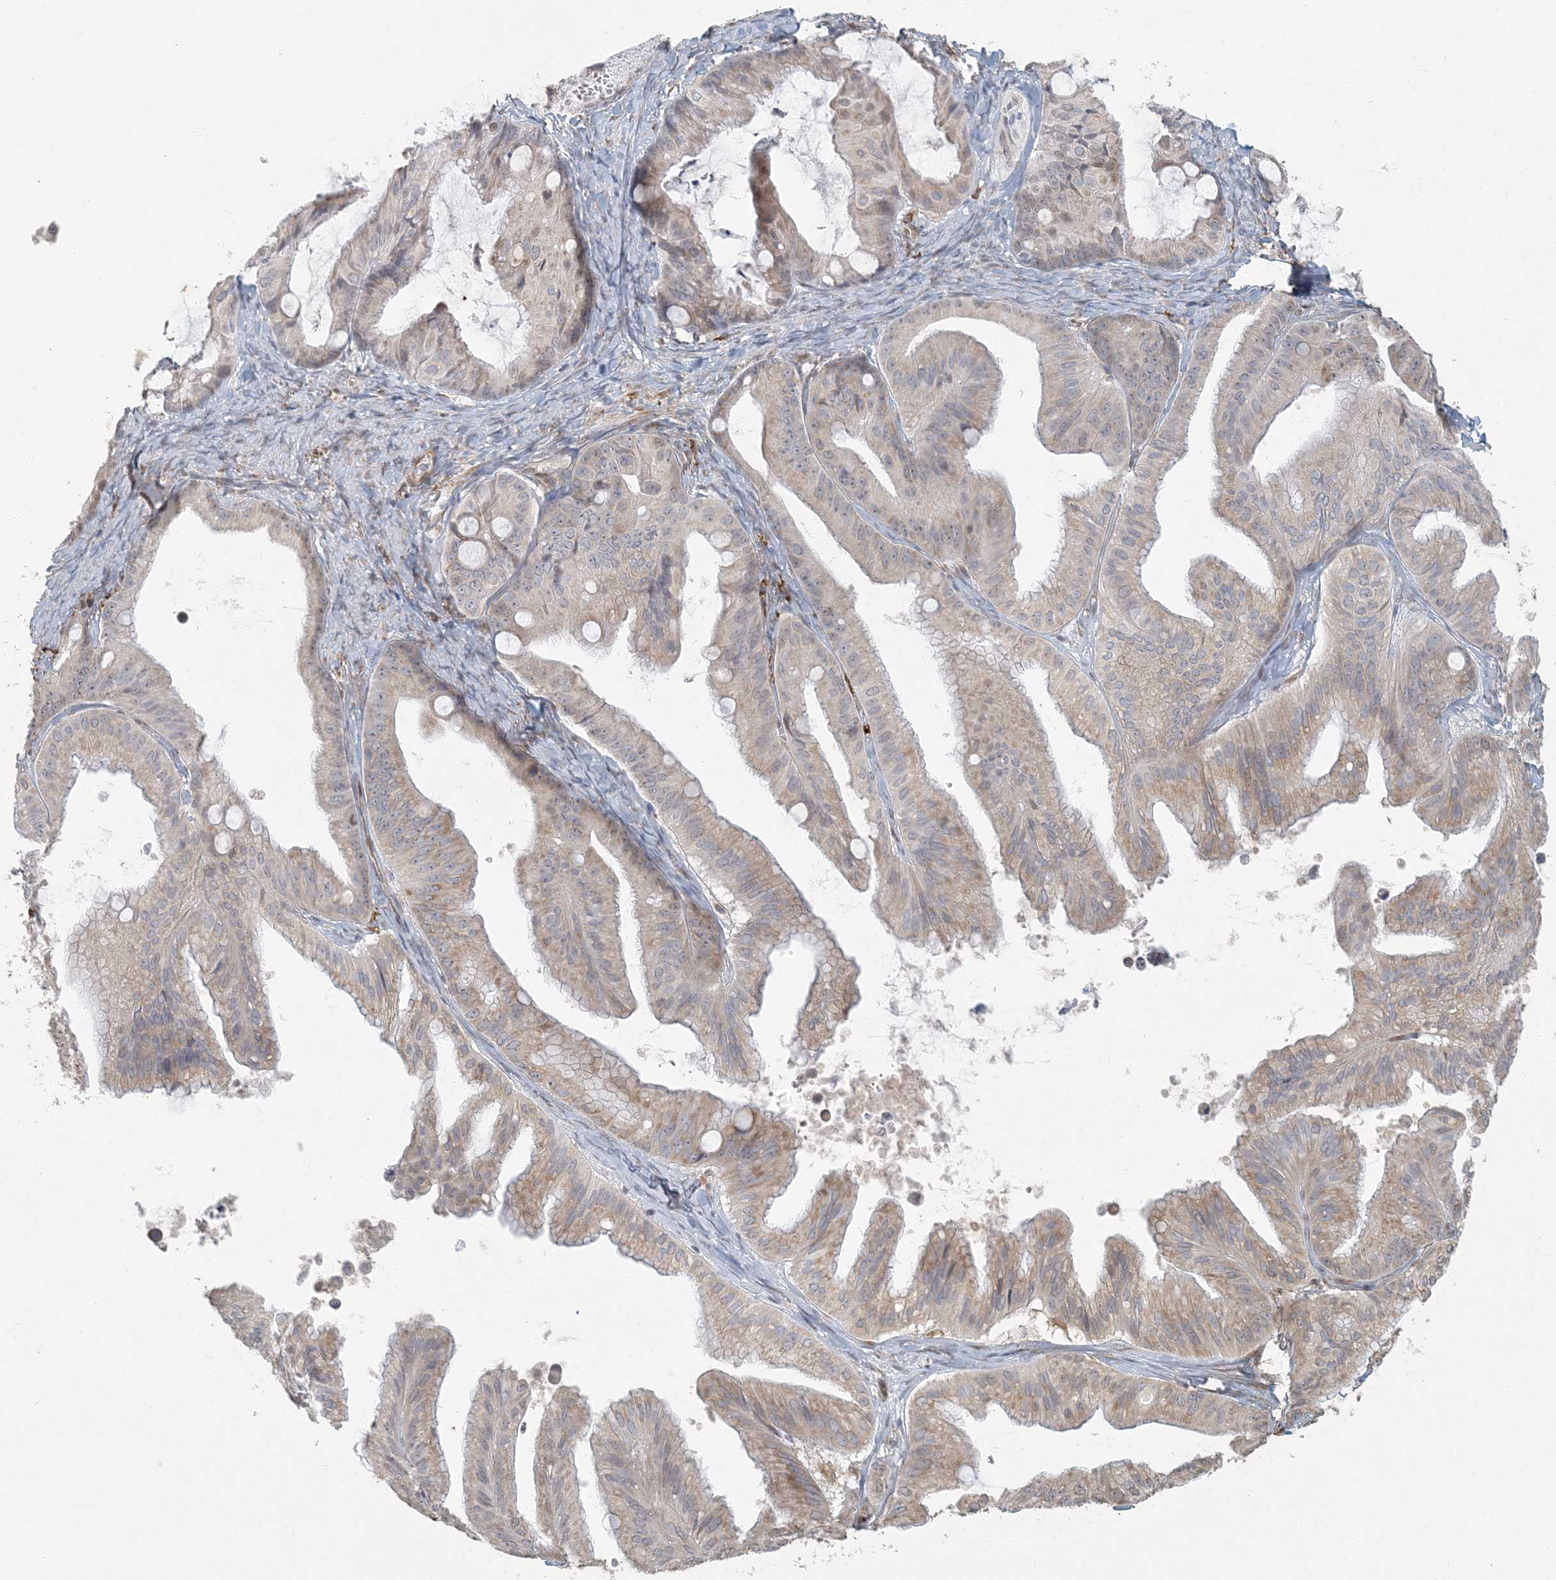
{"staining": {"intensity": "weak", "quantity": "25%-75%", "location": "cytoplasmic/membranous"}, "tissue": "ovarian cancer", "cell_type": "Tumor cells", "image_type": "cancer", "snomed": [{"axis": "morphology", "description": "Cystadenocarcinoma, mucinous, NOS"}, {"axis": "topography", "description": "Ovary"}], "caption": "Immunohistochemistry of human ovarian cancer exhibits low levels of weak cytoplasmic/membranous positivity in approximately 25%-75% of tumor cells.", "gene": "AK9", "patient": {"sex": "female", "age": 71}}